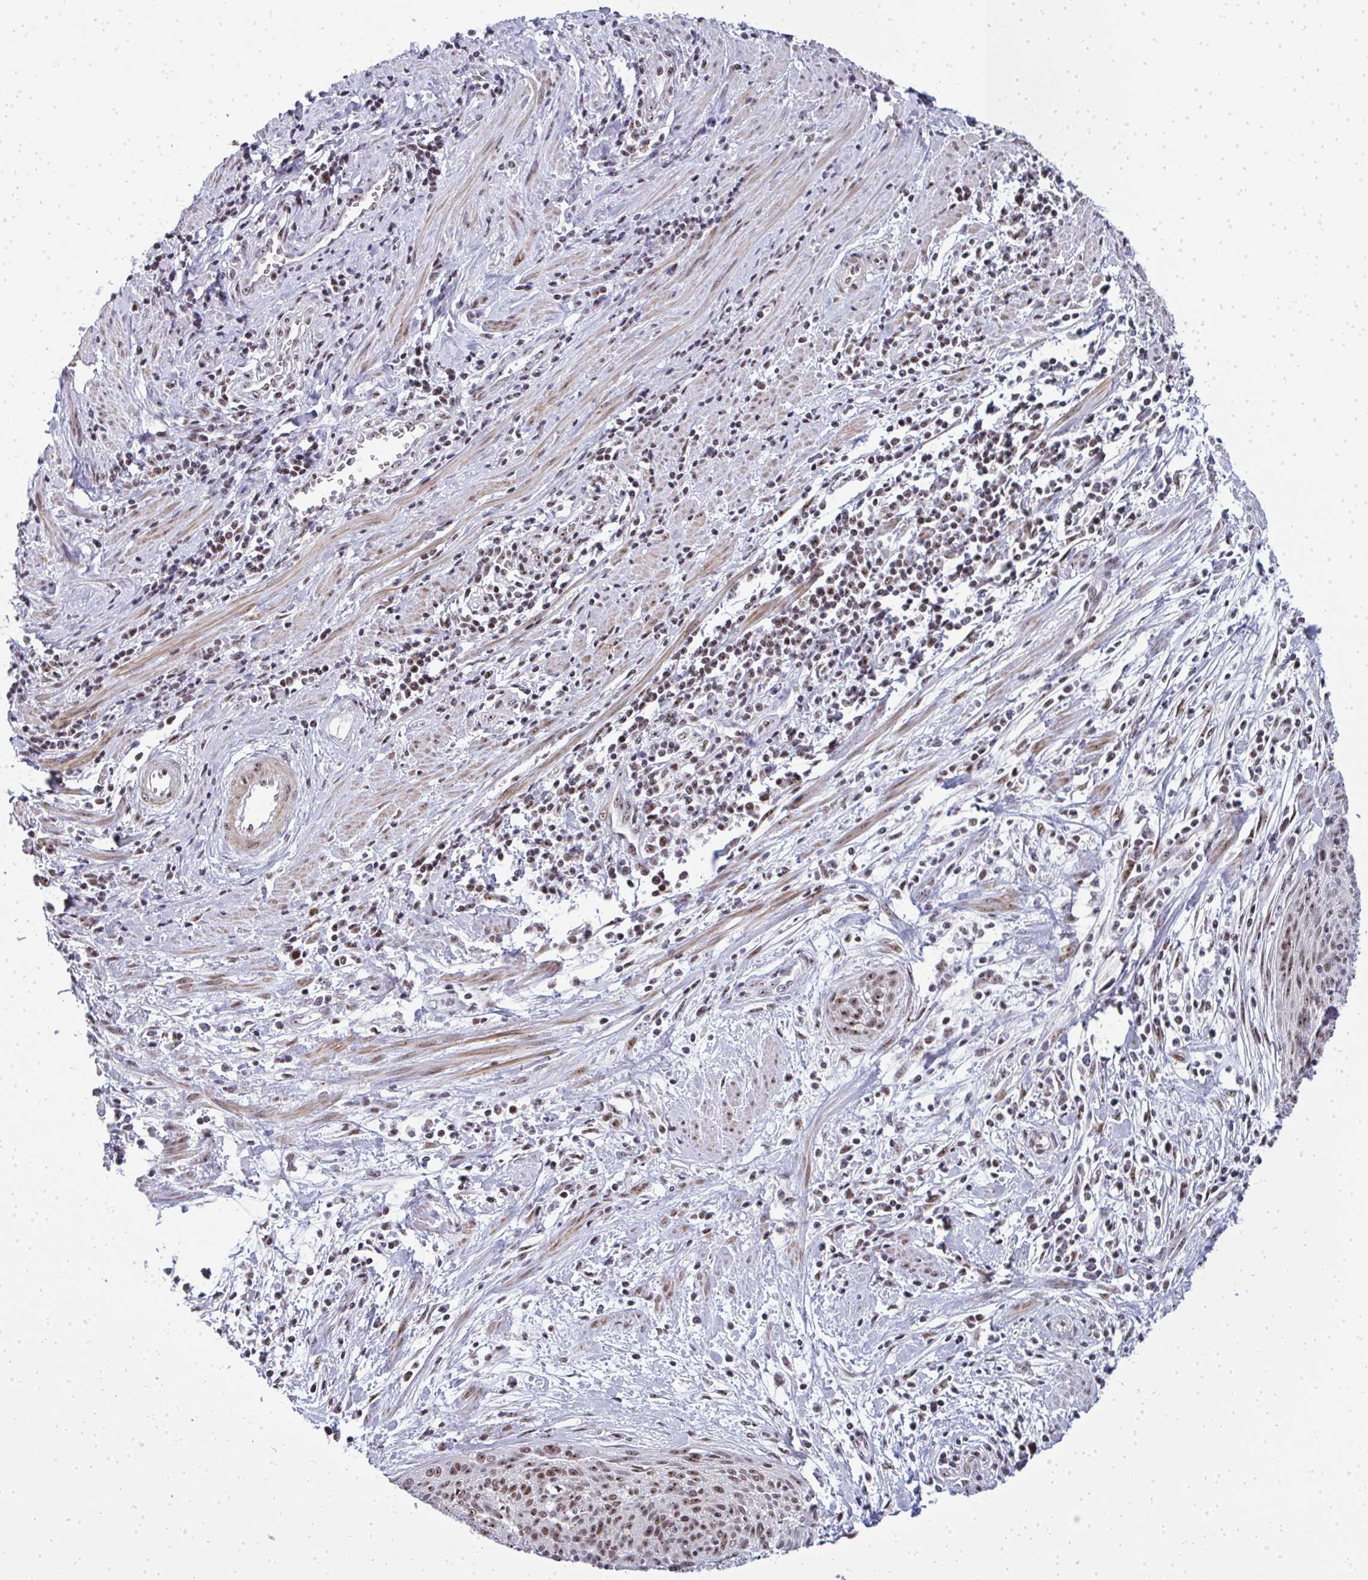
{"staining": {"intensity": "moderate", "quantity": ">75%", "location": "nuclear"}, "tissue": "cervical cancer", "cell_type": "Tumor cells", "image_type": "cancer", "snomed": [{"axis": "morphology", "description": "Squamous cell carcinoma, NOS"}, {"axis": "topography", "description": "Cervix"}], "caption": "DAB (3,3'-diaminobenzidine) immunohistochemical staining of squamous cell carcinoma (cervical) shows moderate nuclear protein staining in approximately >75% of tumor cells.", "gene": "SIRT7", "patient": {"sex": "female", "age": 55}}